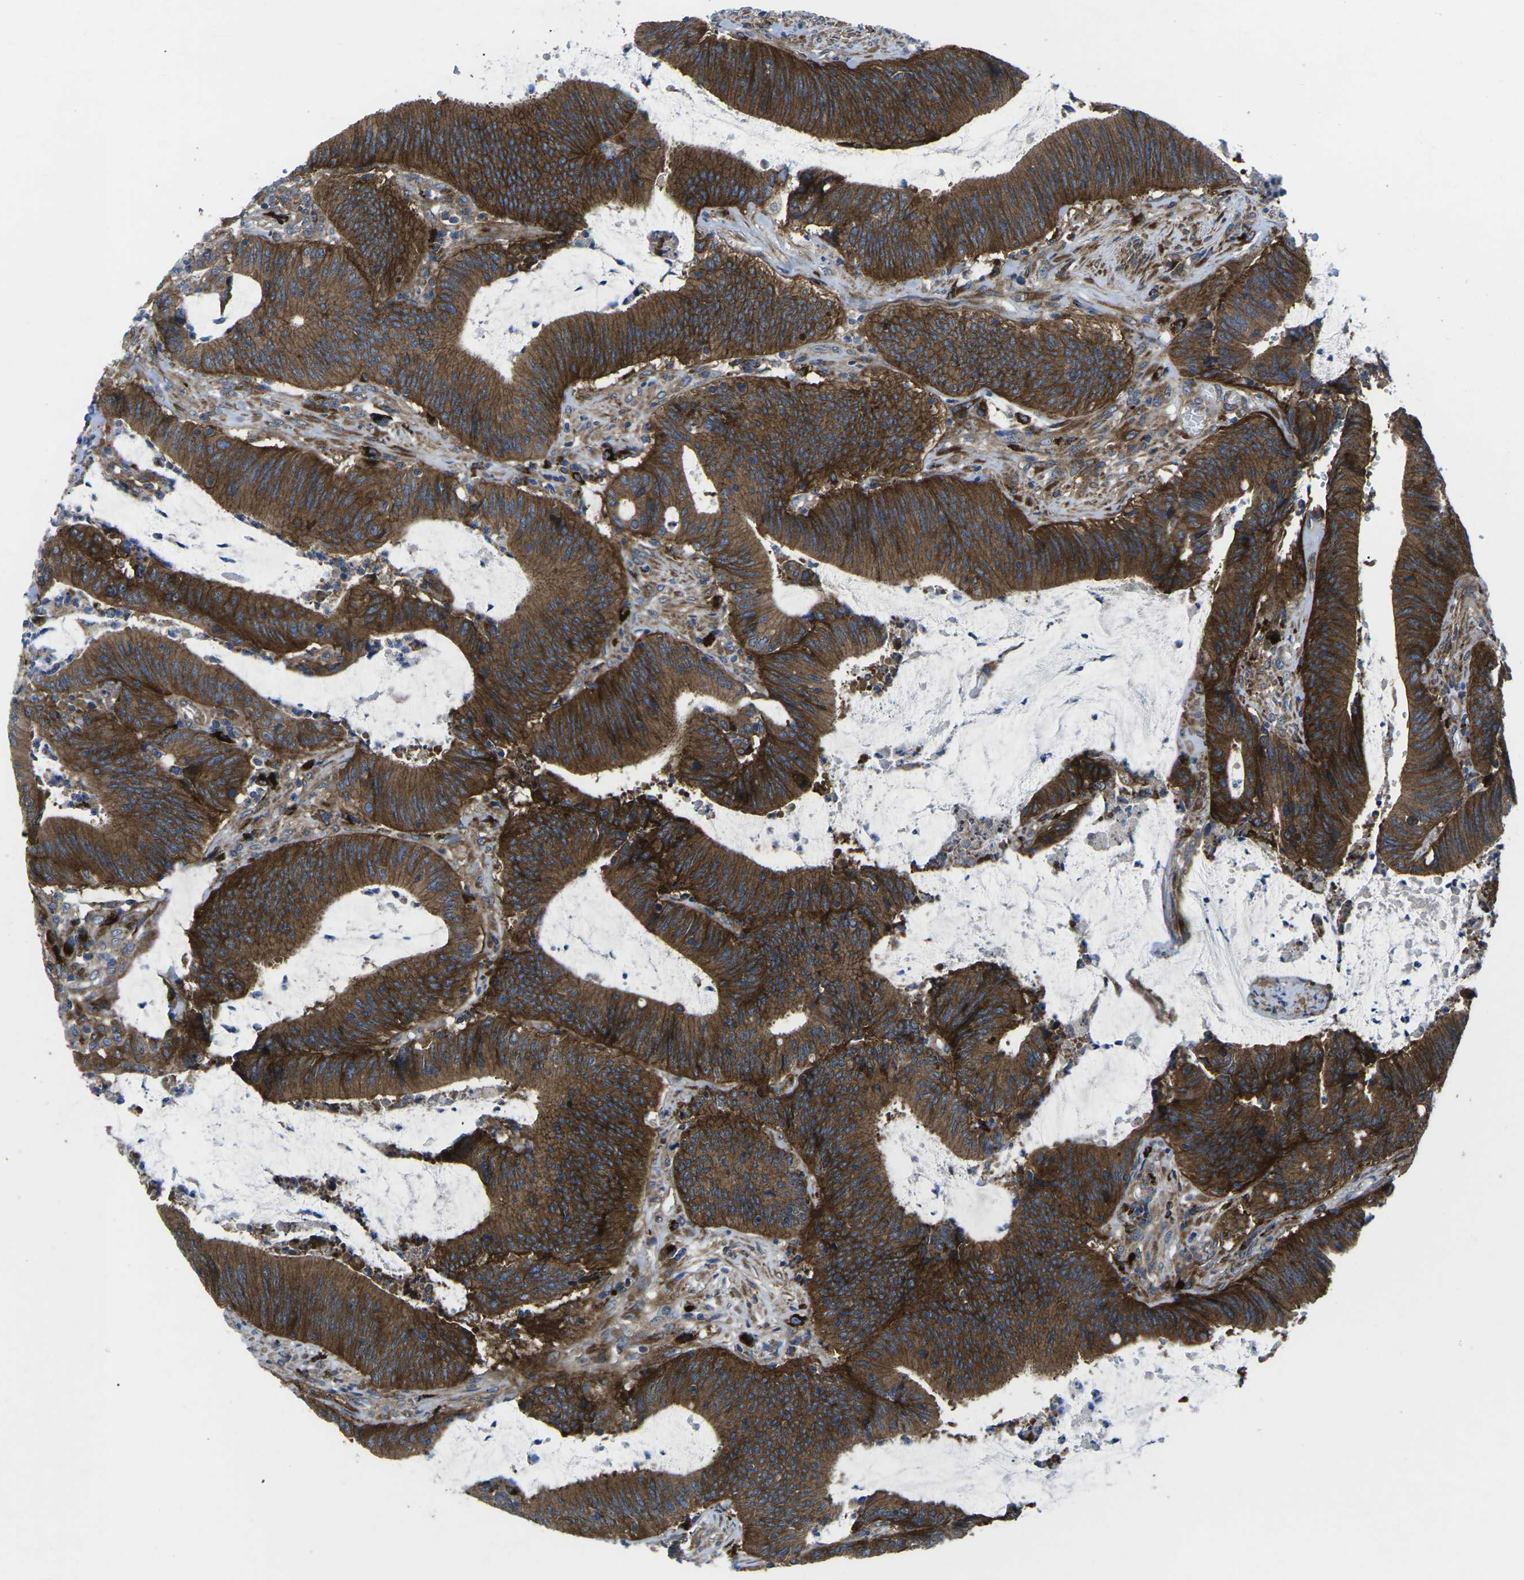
{"staining": {"intensity": "strong", "quantity": ">75%", "location": "cytoplasmic/membranous"}, "tissue": "colorectal cancer", "cell_type": "Tumor cells", "image_type": "cancer", "snomed": [{"axis": "morphology", "description": "Normal tissue, NOS"}, {"axis": "morphology", "description": "Adenocarcinoma, NOS"}, {"axis": "topography", "description": "Rectum"}], "caption": "Colorectal cancer (adenocarcinoma) tissue demonstrates strong cytoplasmic/membranous expression in approximately >75% of tumor cells, visualized by immunohistochemistry.", "gene": "DLG1", "patient": {"sex": "female", "age": 66}}